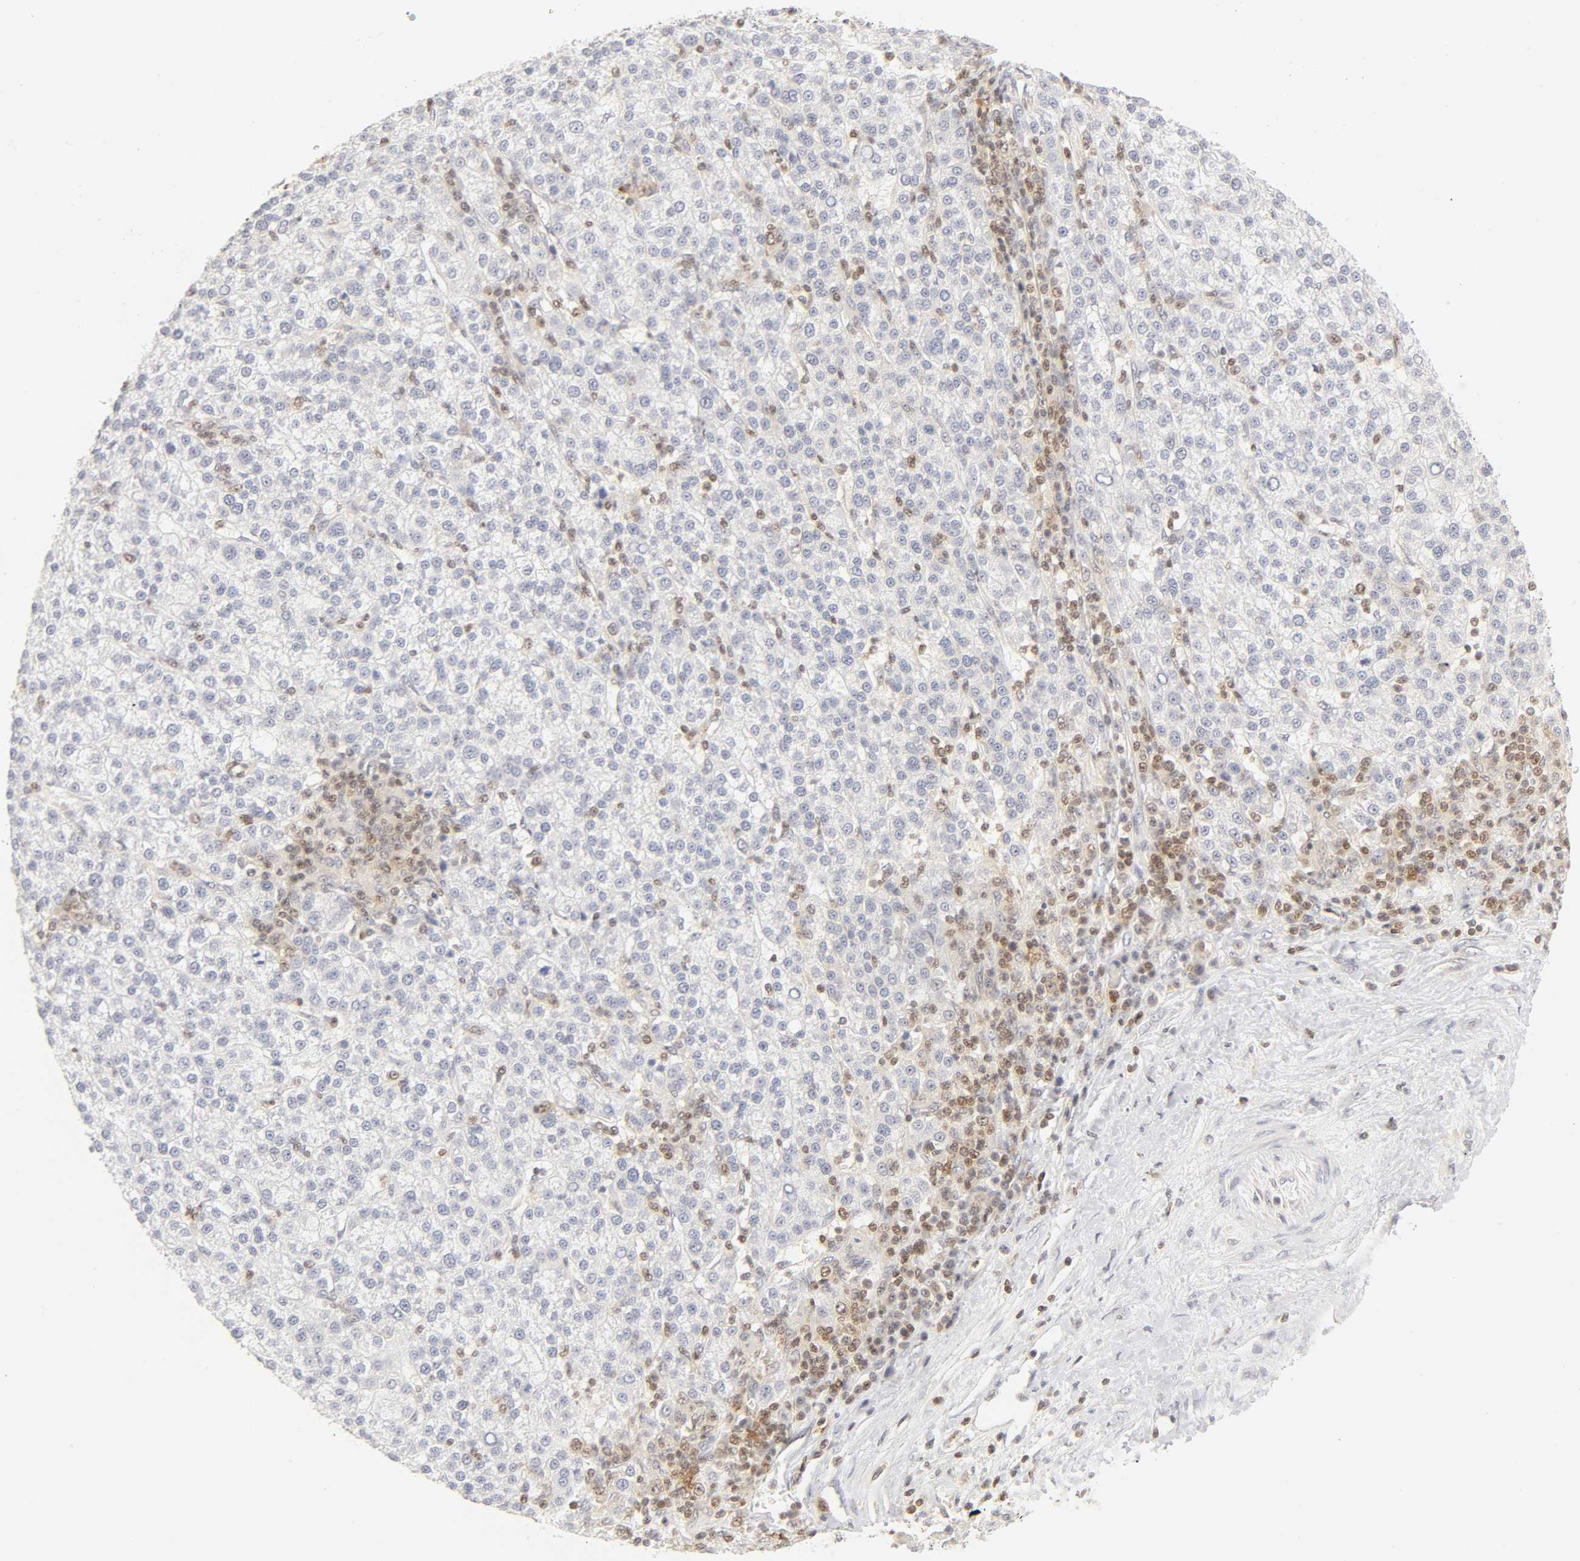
{"staining": {"intensity": "negative", "quantity": "none", "location": "none"}, "tissue": "liver cancer", "cell_type": "Tumor cells", "image_type": "cancer", "snomed": [{"axis": "morphology", "description": "Carcinoma, Hepatocellular, NOS"}, {"axis": "topography", "description": "Liver"}], "caption": "A histopathology image of human liver cancer (hepatocellular carcinoma) is negative for staining in tumor cells. (Brightfield microscopy of DAB immunohistochemistry at high magnification).", "gene": "KIF2A", "patient": {"sex": "female", "age": 58}}